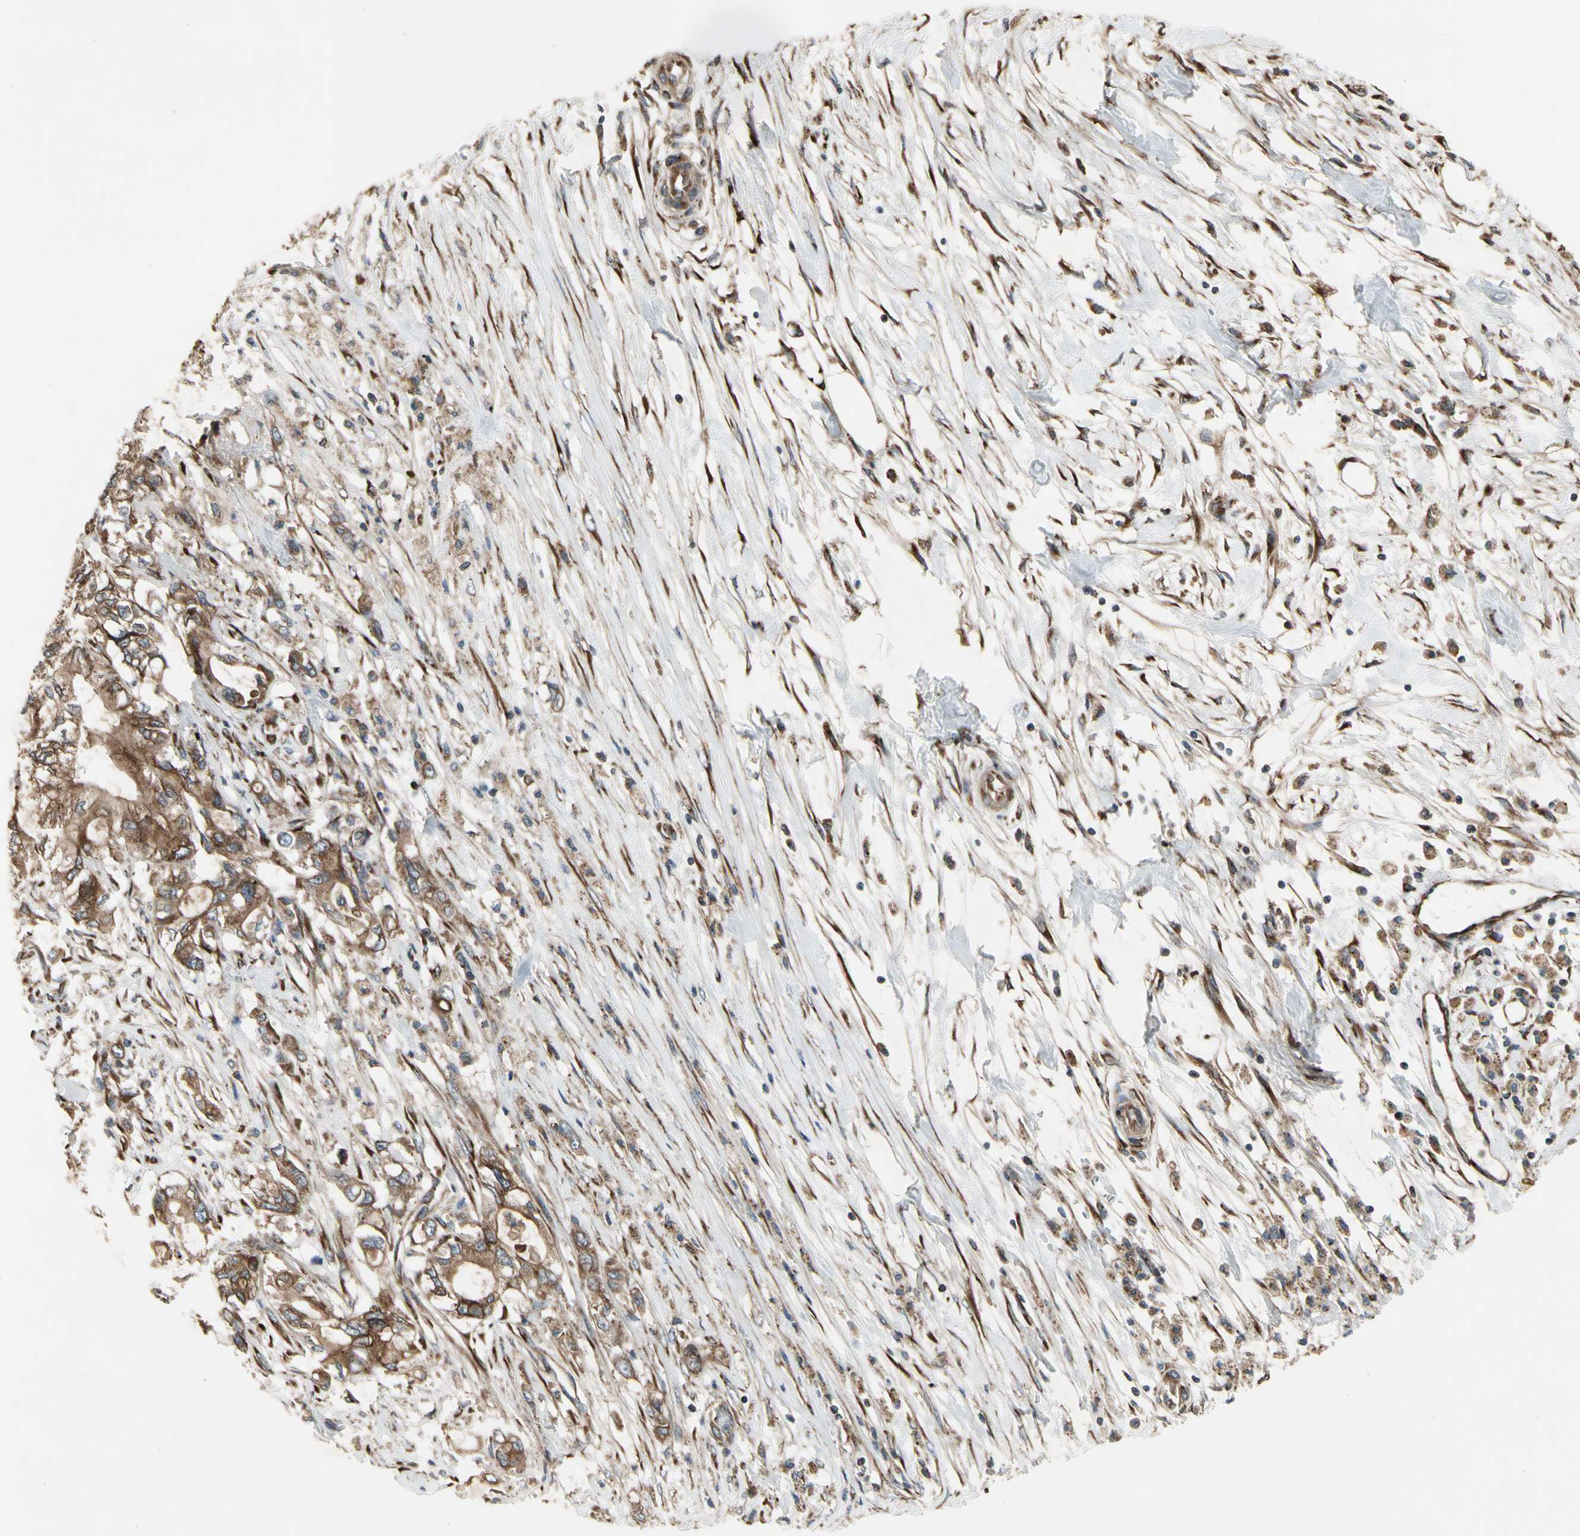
{"staining": {"intensity": "moderate", "quantity": ">75%", "location": "cytoplasmic/membranous"}, "tissue": "pancreatic cancer", "cell_type": "Tumor cells", "image_type": "cancer", "snomed": [{"axis": "morphology", "description": "Adenocarcinoma, NOS"}, {"axis": "topography", "description": "Pancreas"}], "caption": "A medium amount of moderate cytoplasmic/membranous positivity is seen in approximately >75% of tumor cells in adenocarcinoma (pancreatic) tissue.", "gene": "SLC39A9", "patient": {"sex": "male", "age": 79}}